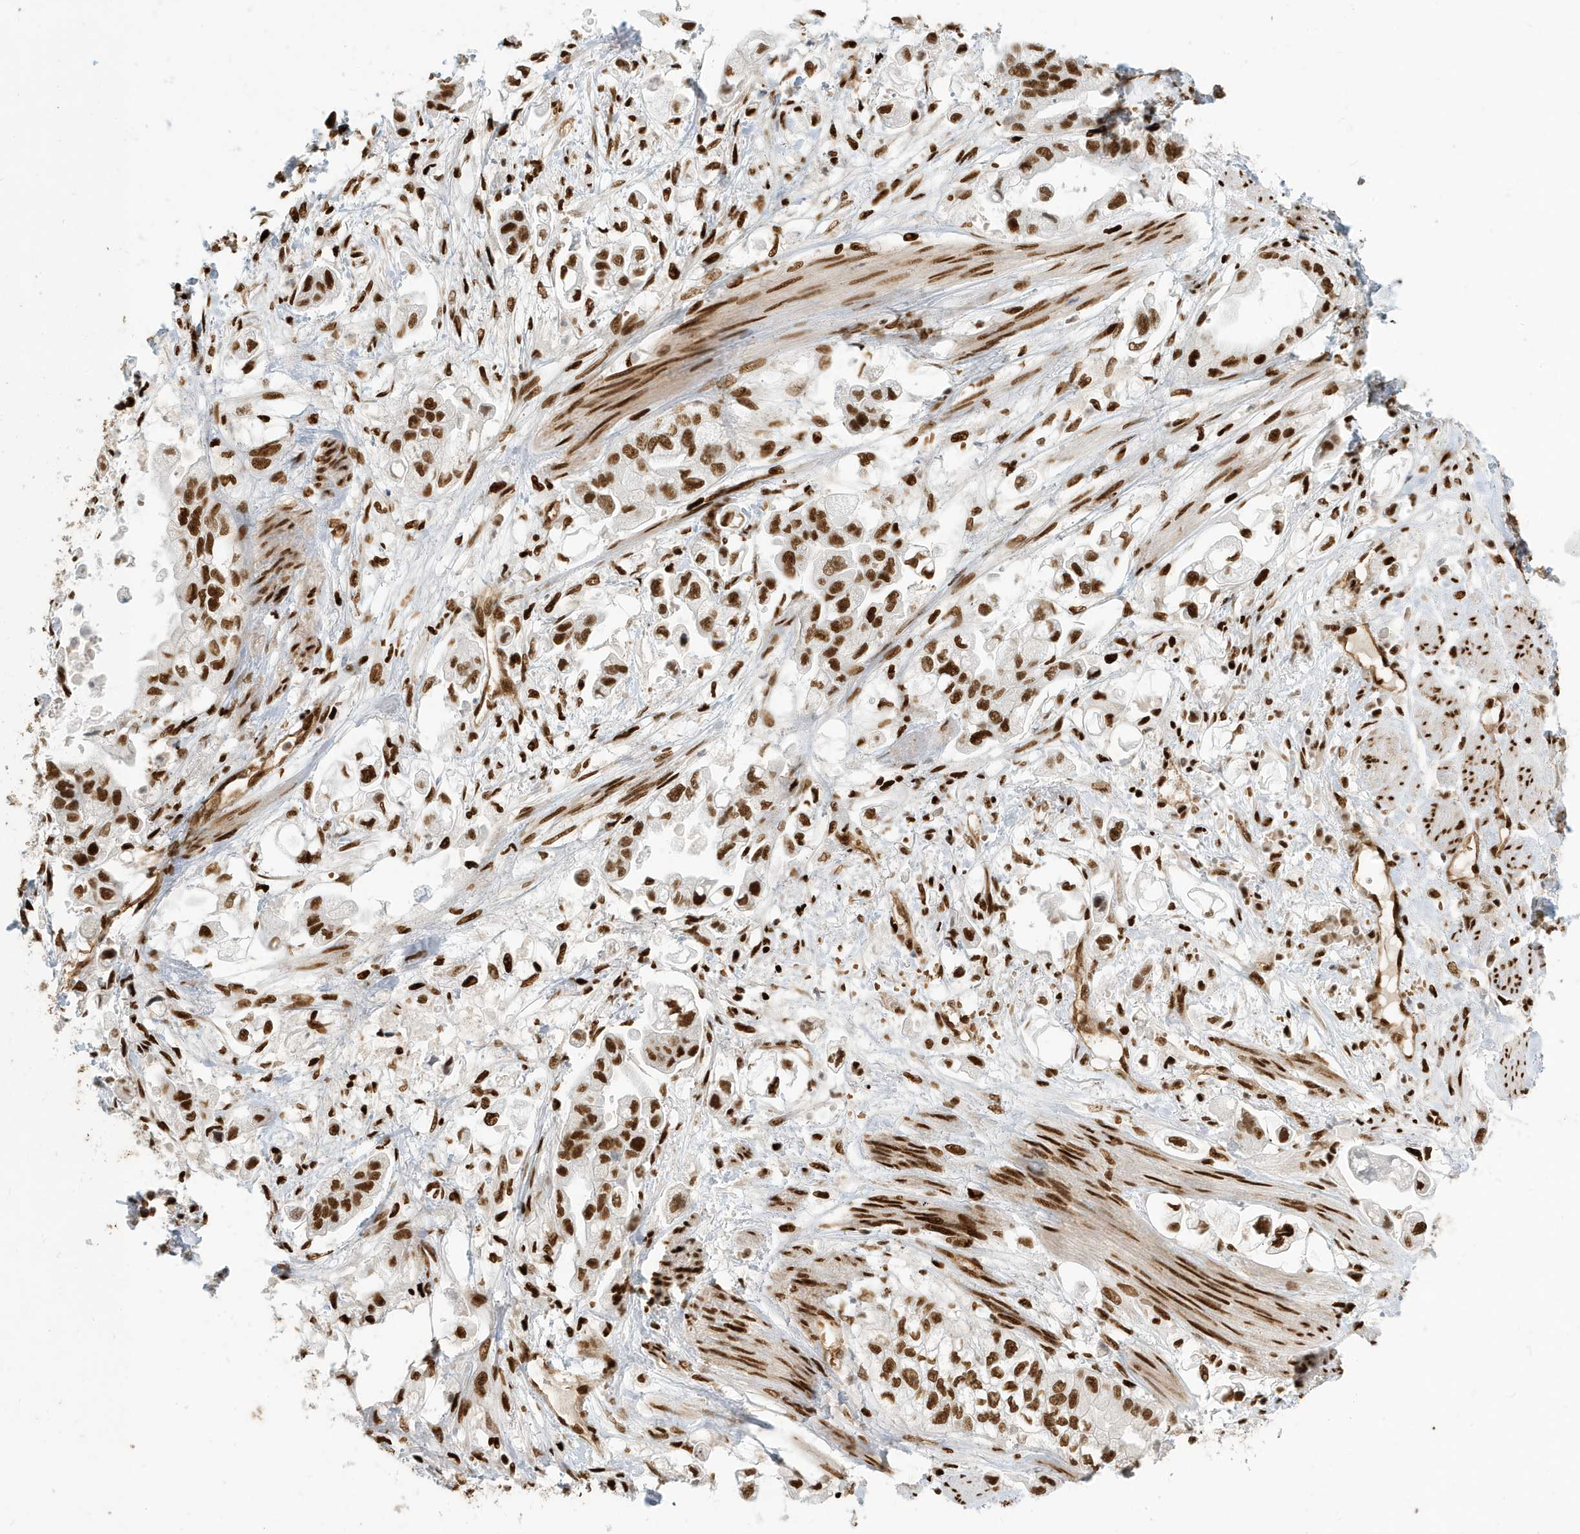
{"staining": {"intensity": "strong", "quantity": ">75%", "location": "nuclear"}, "tissue": "stomach cancer", "cell_type": "Tumor cells", "image_type": "cancer", "snomed": [{"axis": "morphology", "description": "Adenocarcinoma, NOS"}, {"axis": "topography", "description": "Stomach"}], "caption": "This micrograph displays stomach cancer (adenocarcinoma) stained with immunohistochemistry (IHC) to label a protein in brown. The nuclear of tumor cells show strong positivity for the protein. Nuclei are counter-stained blue.", "gene": "CKS2", "patient": {"sex": "male", "age": 62}}